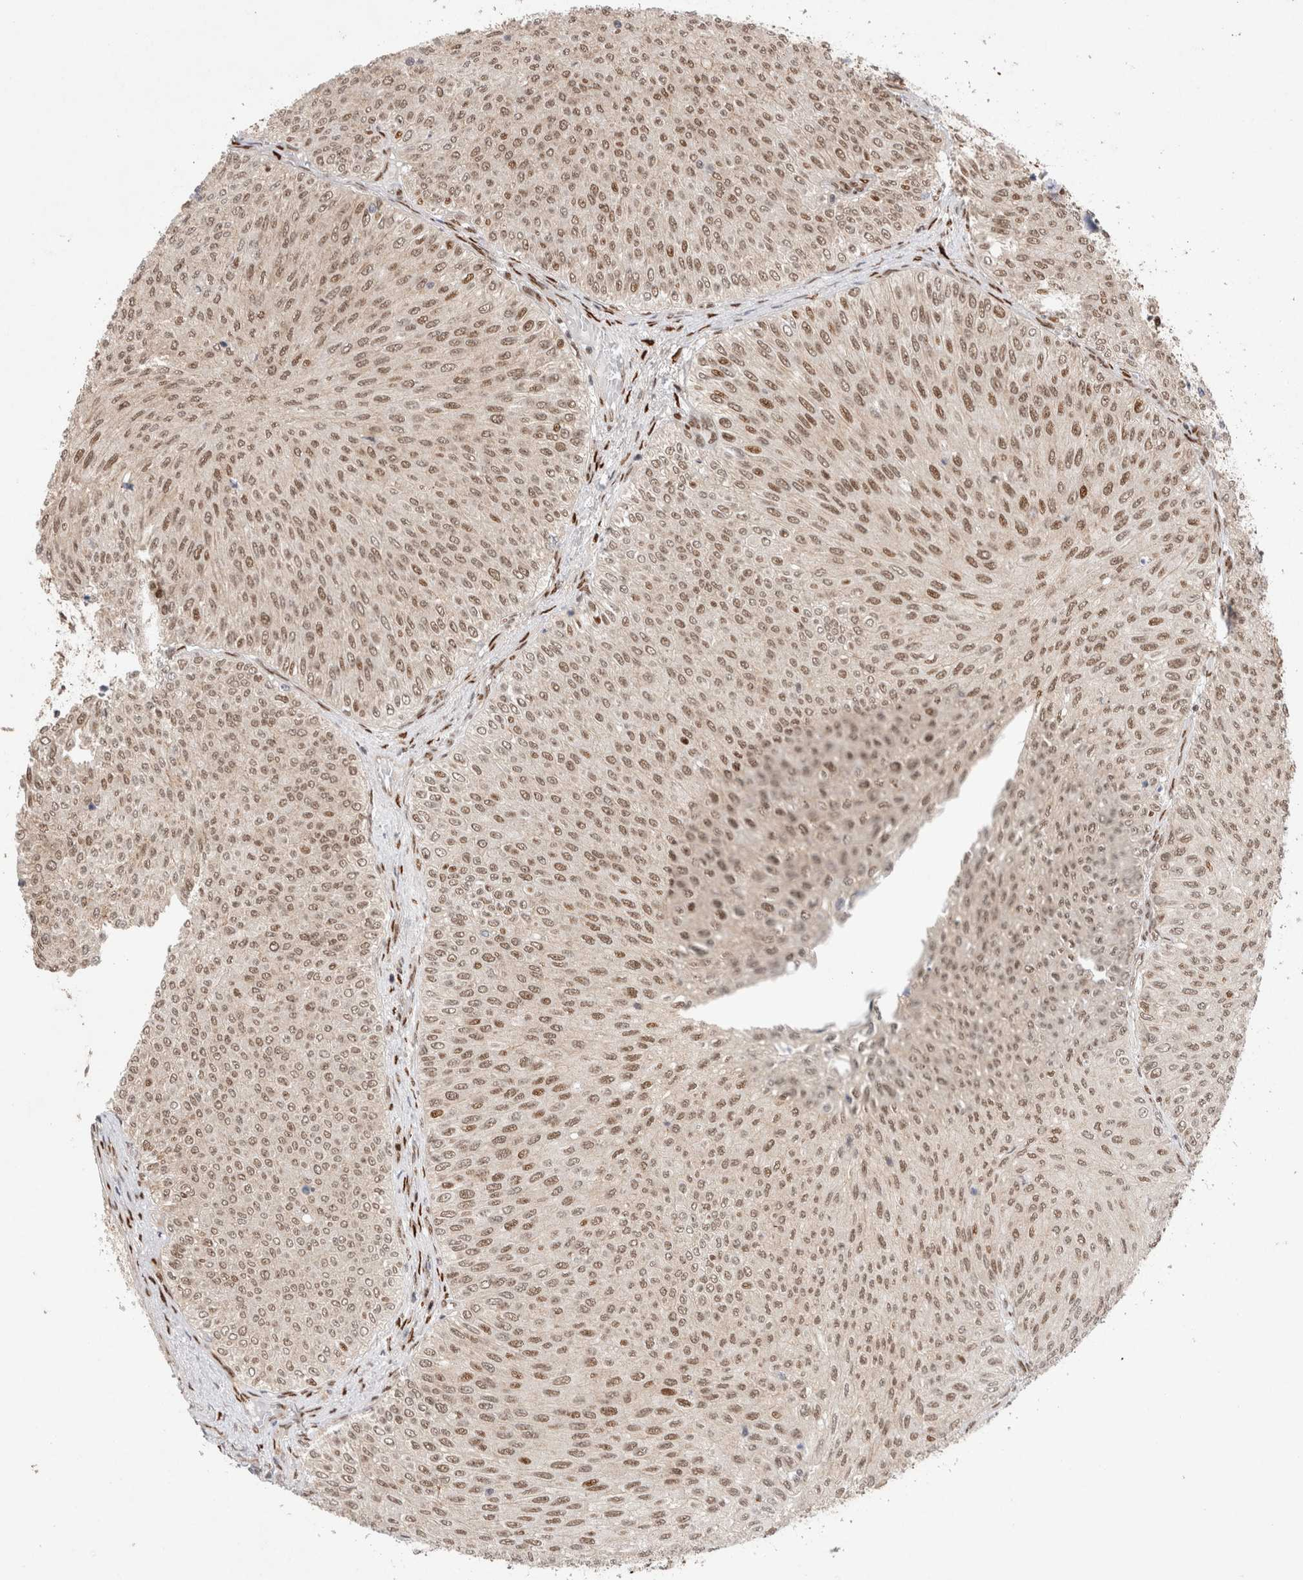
{"staining": {"intensity": "moderate", "quantity": ">75%", "location": "nuclear"}, "tissue": "urothelial cancer", "cell_type": "Tumor cells", "image_type": "cancer", "snomed": [{"axis": "morphology", "description": "Urothelial carcinoma, Low grade"}, {"axis": "topography", "description": "Urinary bladder"}], "caption": "Protein staining by IHC exhibits moderate nuclear staining in approximately >75% of tumor cells in urothelial cancer.", "gene": "TCF4", "patient": {"sex": "male", "age": 78}}